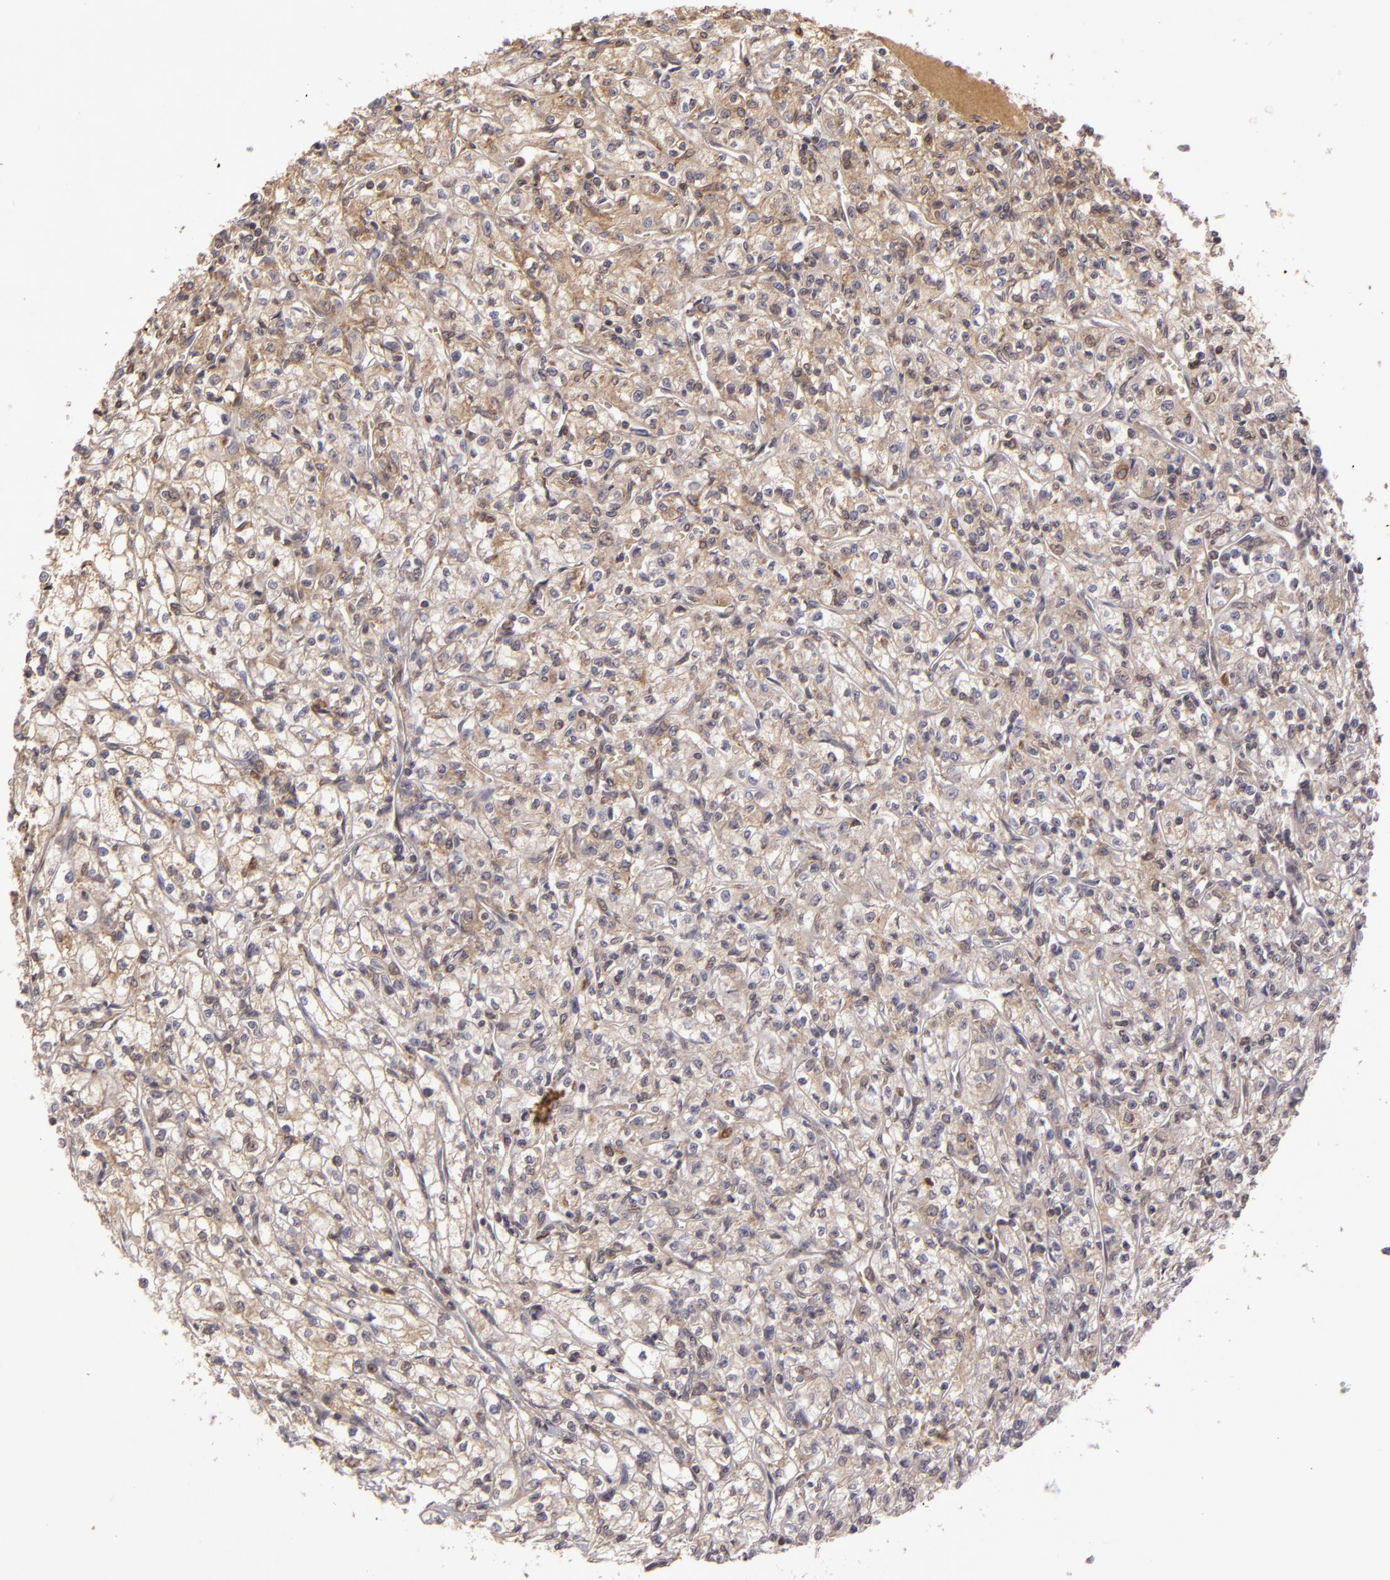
{"staining": {"intensity": "moderate", "quantity": ">75%", "location": "cytoplasmic/membranous"}, "tissue": "renal cancer", "cell_type": "Tumor cells", "image_type": "cancer", "snomed": [{"axis": "morphology", "description": "Adenocarcinoma, NOS"}, {"axis": "topography", "description": "Kidney"}], "caption": "High-power microscopy captured an immunohistochemistry (IHC) histopathology image of renal cancer, revealing moderate cytoplasmic/membranous positivity in about >75% of tumor cells.", "gene": "CFB", "patient": {"sex": "male", "age": 61}}